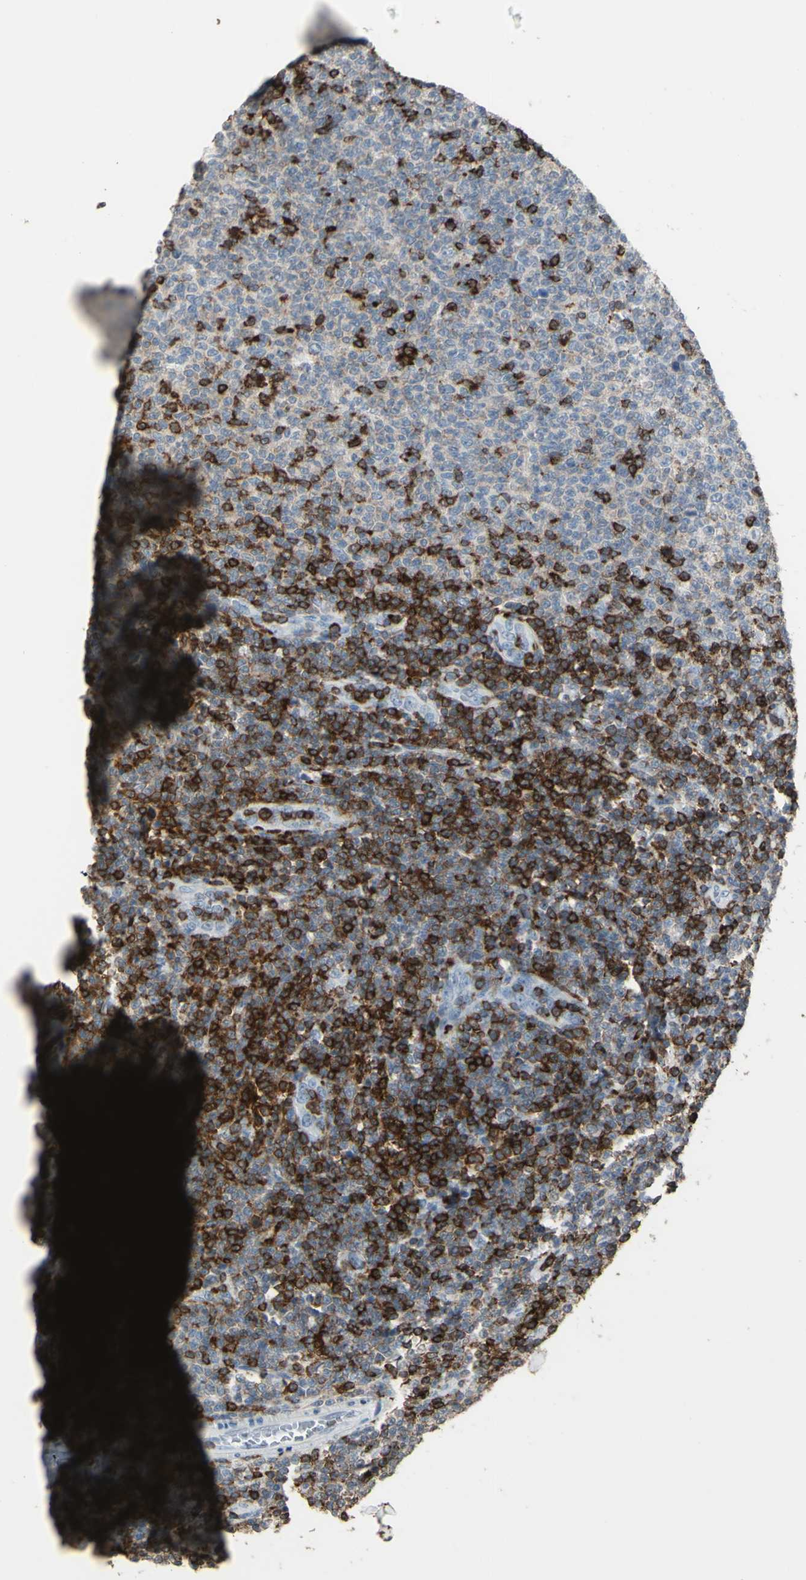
{"staining": {"intensity": "strong", "quantity": "25%-75%", "location": "cytoplasmic/membranous"}, "tissue": "lymphoma", "cell_type": "Tumor cells", "image_type": "cancer", "snomed": [{"axis": "morphology", "description": "Malignant lymphoma, non-Hodgkin's type, Low grade"}, {"axis": "topography", "description": "Lymph node"}], "caption": "Human malignant lymphoma, non-Hodgkin's type (low-grade) stained with a protein marker demonstrates strong staining in tumor cells.", "gene": "PSTPIP1", "patient": {"sex": "male", "age": 66}}